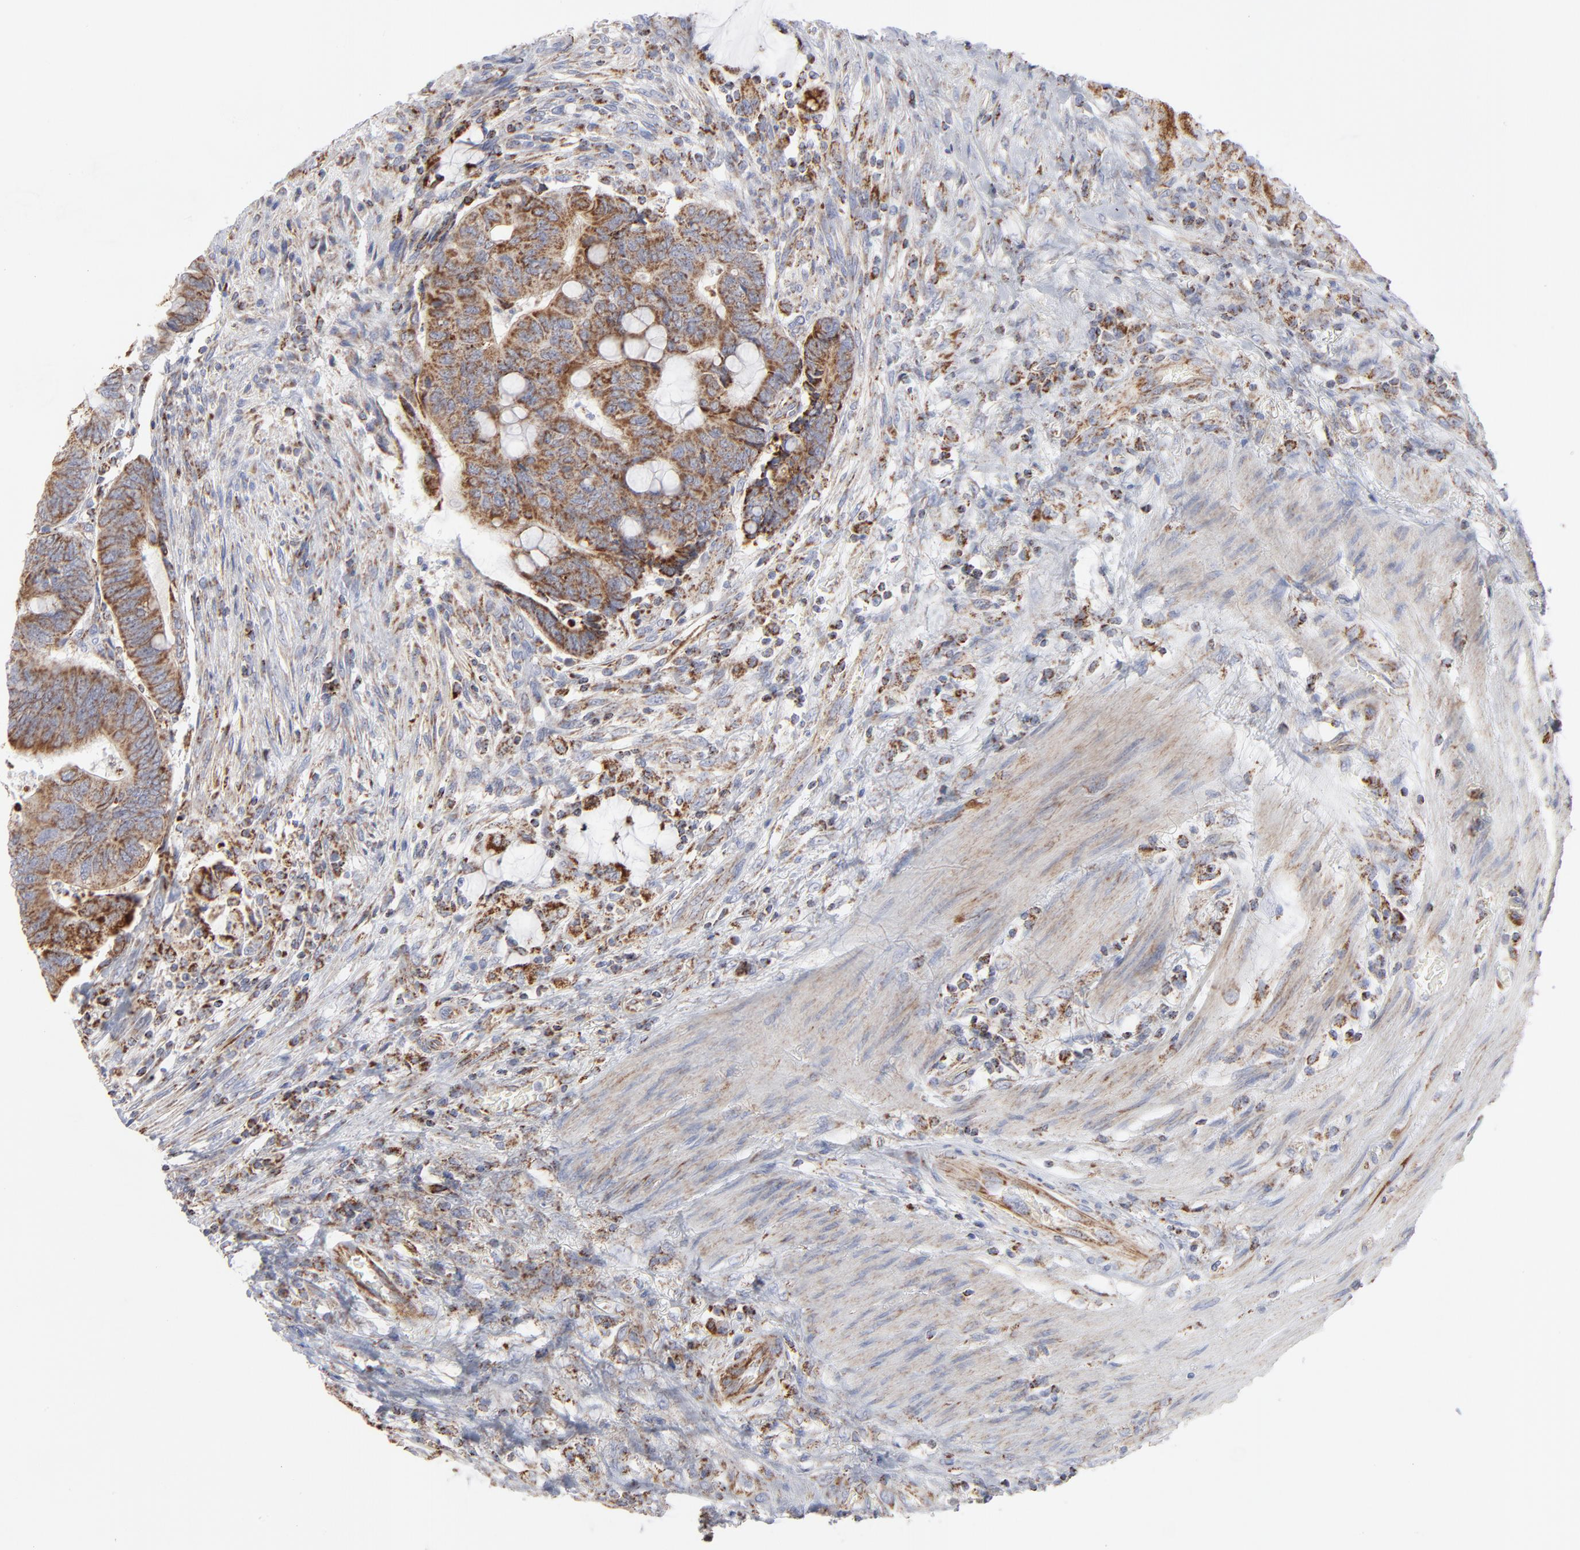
{"staining": {"intensity": "moderate", "quantity": ">75%", "location": "cytoplasmic/membranous"}, "tissue": "colorectal cancer", "cell_type": "Tumor cells", "image_type": "cancer", "snomed": [{"axis": "morphology", "description": "Normal tissue, NOS"}, {"axis": "morphology", "description": "Adenocarcinoma, NOS"}, {"axis": "topography", "description": "Rectum"}], "caption": "This image exhibits IHC staining of human colorectal cancer, with medium moderate cytoplasmic/membranous expression in approximately >75% of tumor cells.", "gene": "ASB3", "patient": {"sex": "male", "age": 92}}